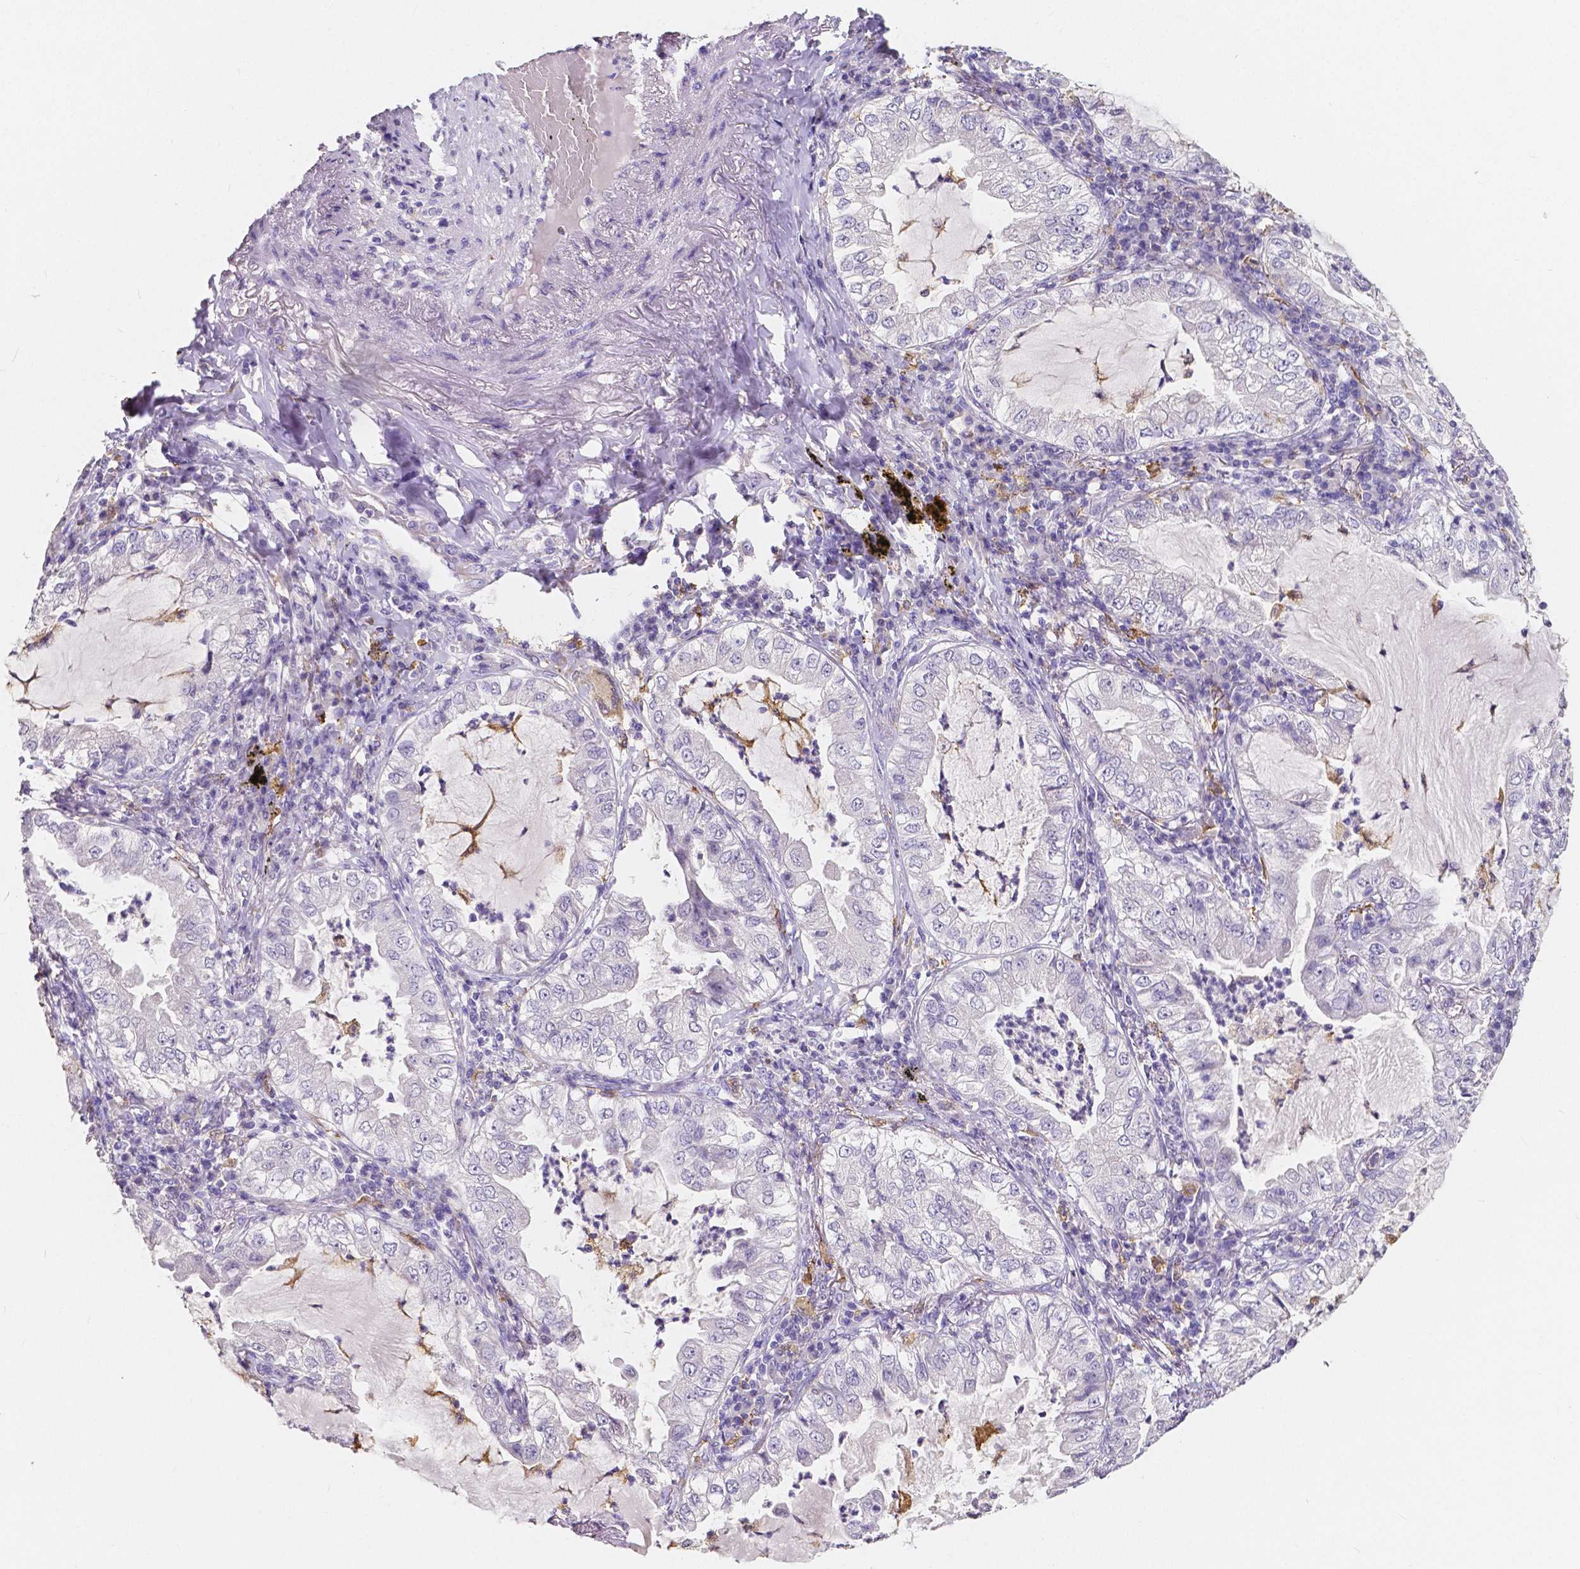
{"staining": {"intensity": "negative", "quantity": "none", "location": "none"}, "tissue": "lung cancer", "cell_type": "Tumor cells", "image_type": "cancer", "snomed": [{"axis": "morphology", "description": "Adenocarcinoma, NOS"}, {"axis": "topography", "description": "Lung"}], "caption": "Tumor cells are negative for brown protein staining in lung adenocarcinoma. (DAB immunohistochemistry (IHC) with hematoxylin counter stain).", "gene": "ACP5", "patient": {"sex": "female", "age": 73}}